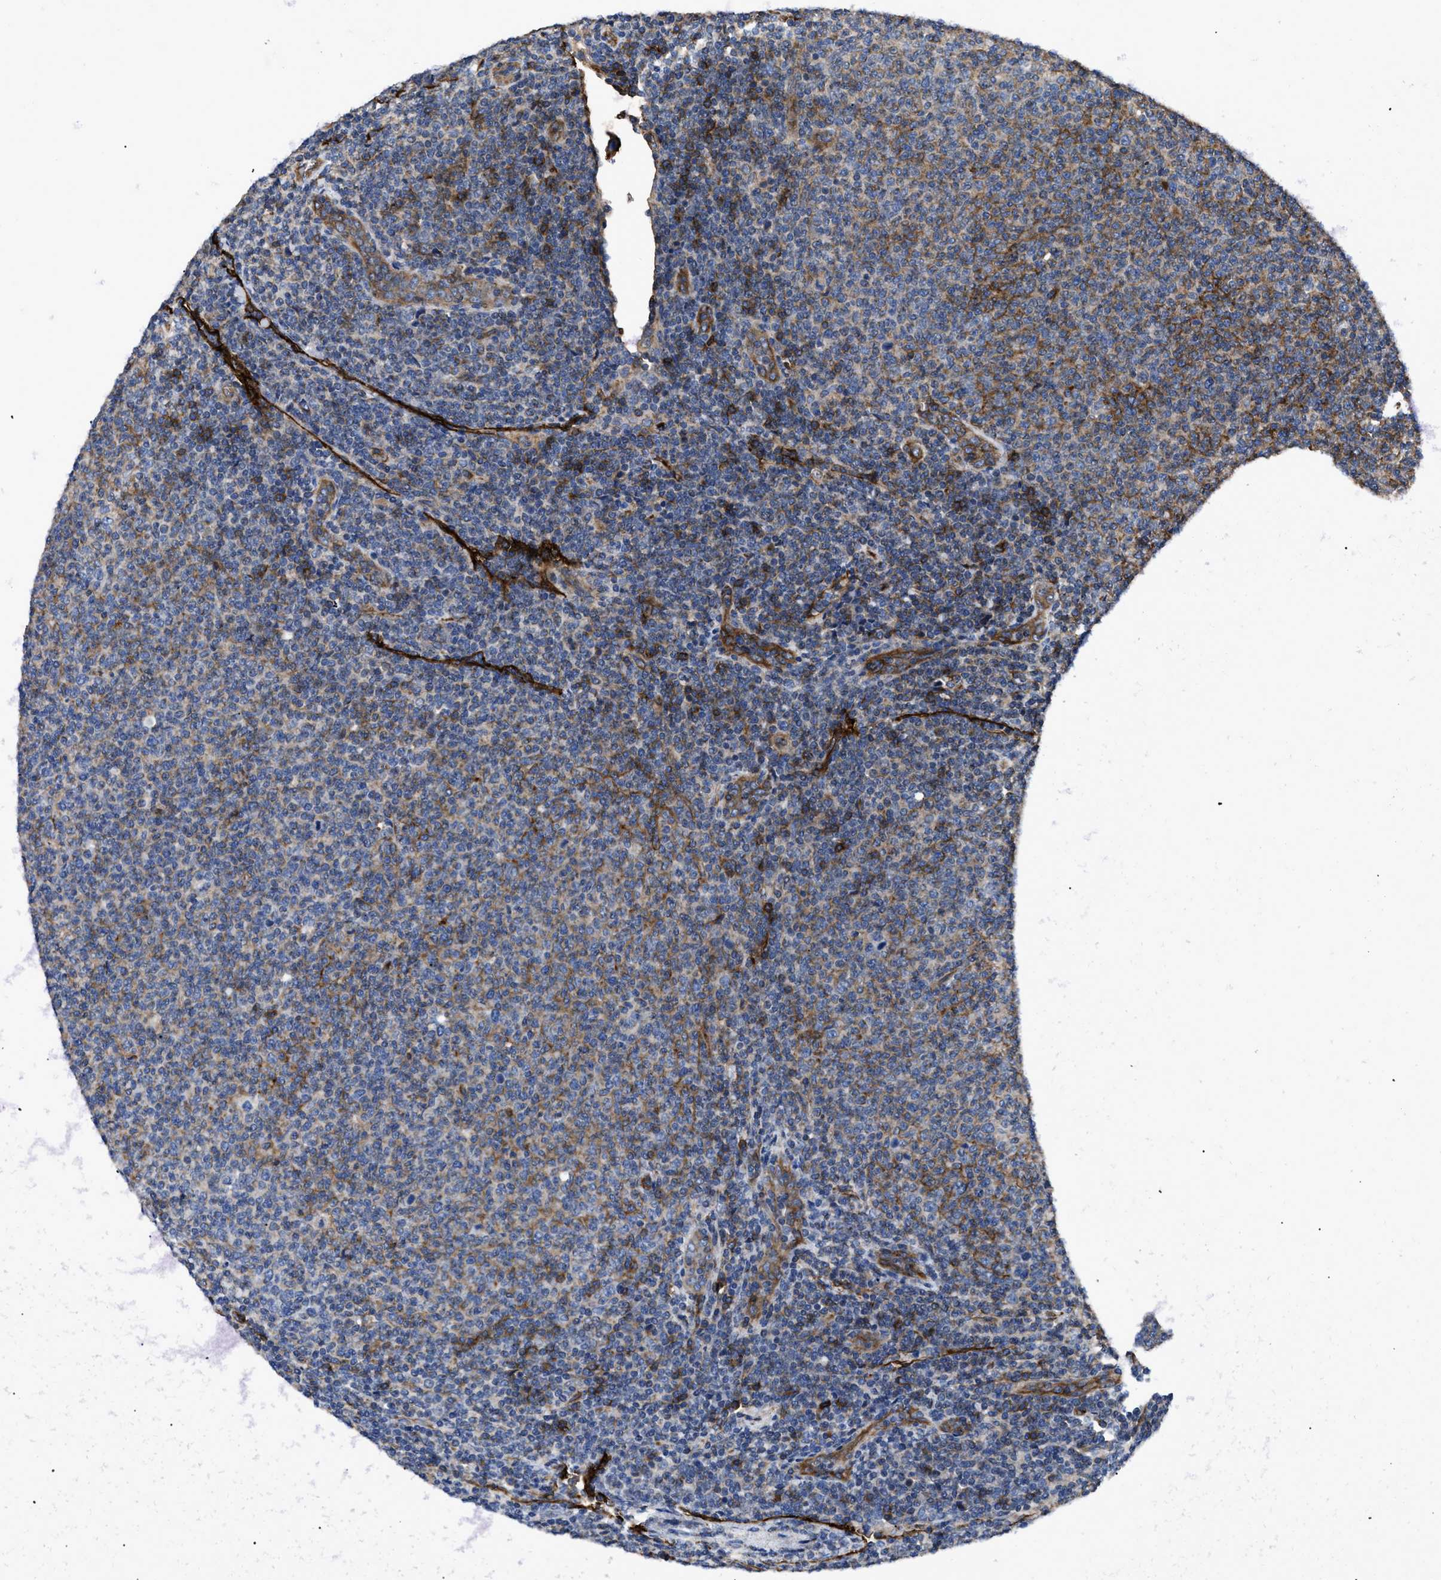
{"staining": {"intensity": "weak", "quantity": "<25%", "location": "cytoplasmic/membranous"}, "tissue": "lymphoma", "cell_type": "Tumor cells", "image_type": "cancer", "snomed": [{"axis": "morphology", "description": "Malignant lymphoma, non-Hodgkin's type, Low grade"}, {"axis": "topography", "description": "Lymph node"}], "caption": "High power microscopy histopathology image of an immunohistochemistry (IHC) histopathology image of lymphoma, revealing no significant staining in tumor cells. (Brightfield microscopy of DAB (3,3'-diaminobenzidine) IHC at high magnification).", "gene": "NT5E", "patient": {"sex": "male", "age": 66}}